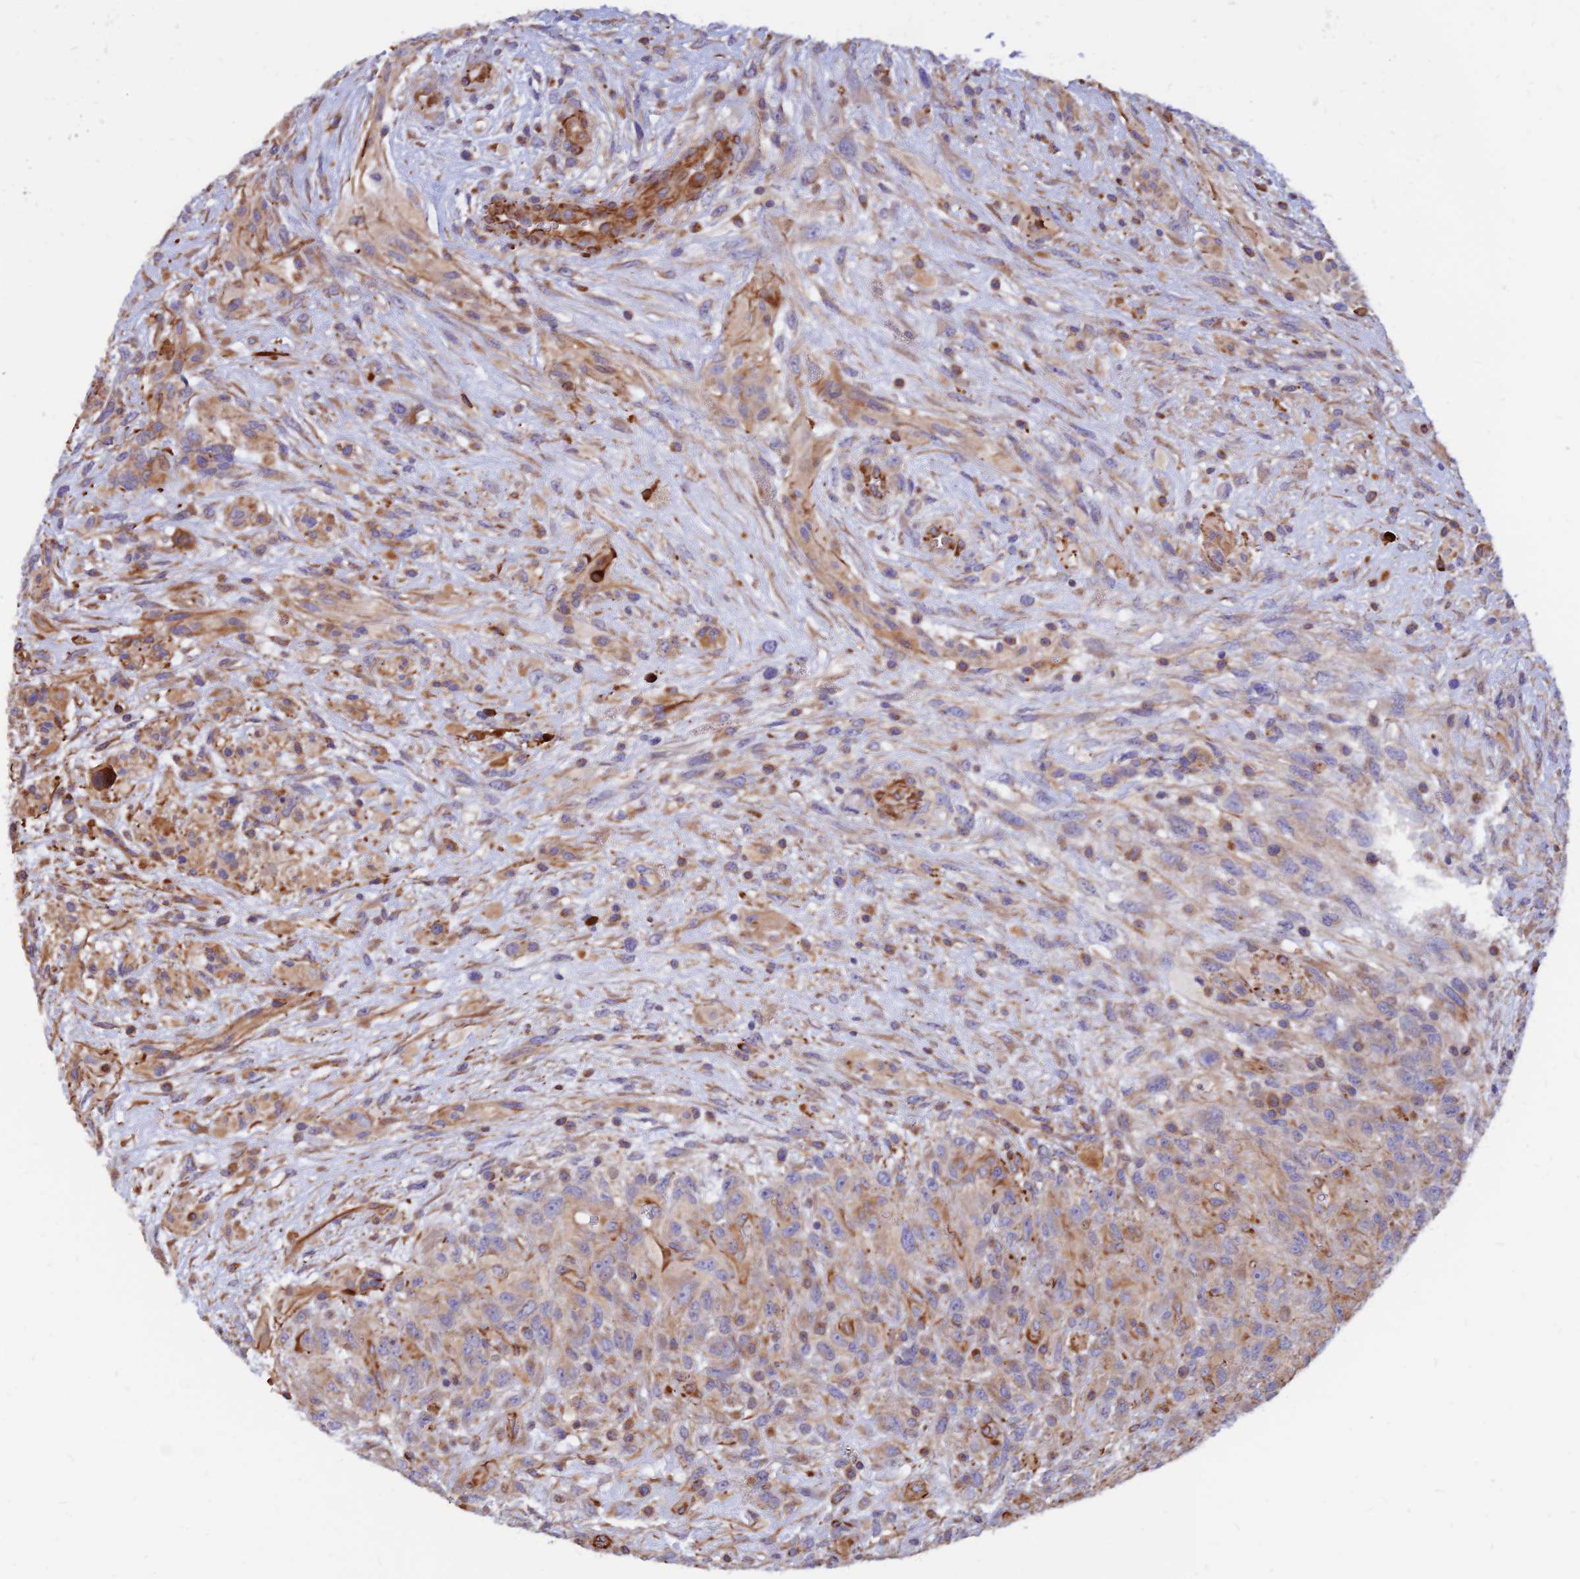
{"staining": {"intensity": "moderate", "quantity": "<25%", "location": "cytoplasmic/membranous"}, "tissue": "glioma", "cell_type": "Tumor cells", "image_type": "cancer", "snomed": [{"axis": "morphology", "description": "Glioma, malignant, High grade"}, {"axis": "topography", "description": "Brain"}], "caption": "Protein staining of glioma tissue shows moderate cytoplasmic/membranous positivity in approximately <25% of tumor cells.", "gene": "CDK18", "patient": {"sex": "male", "age": 61}}